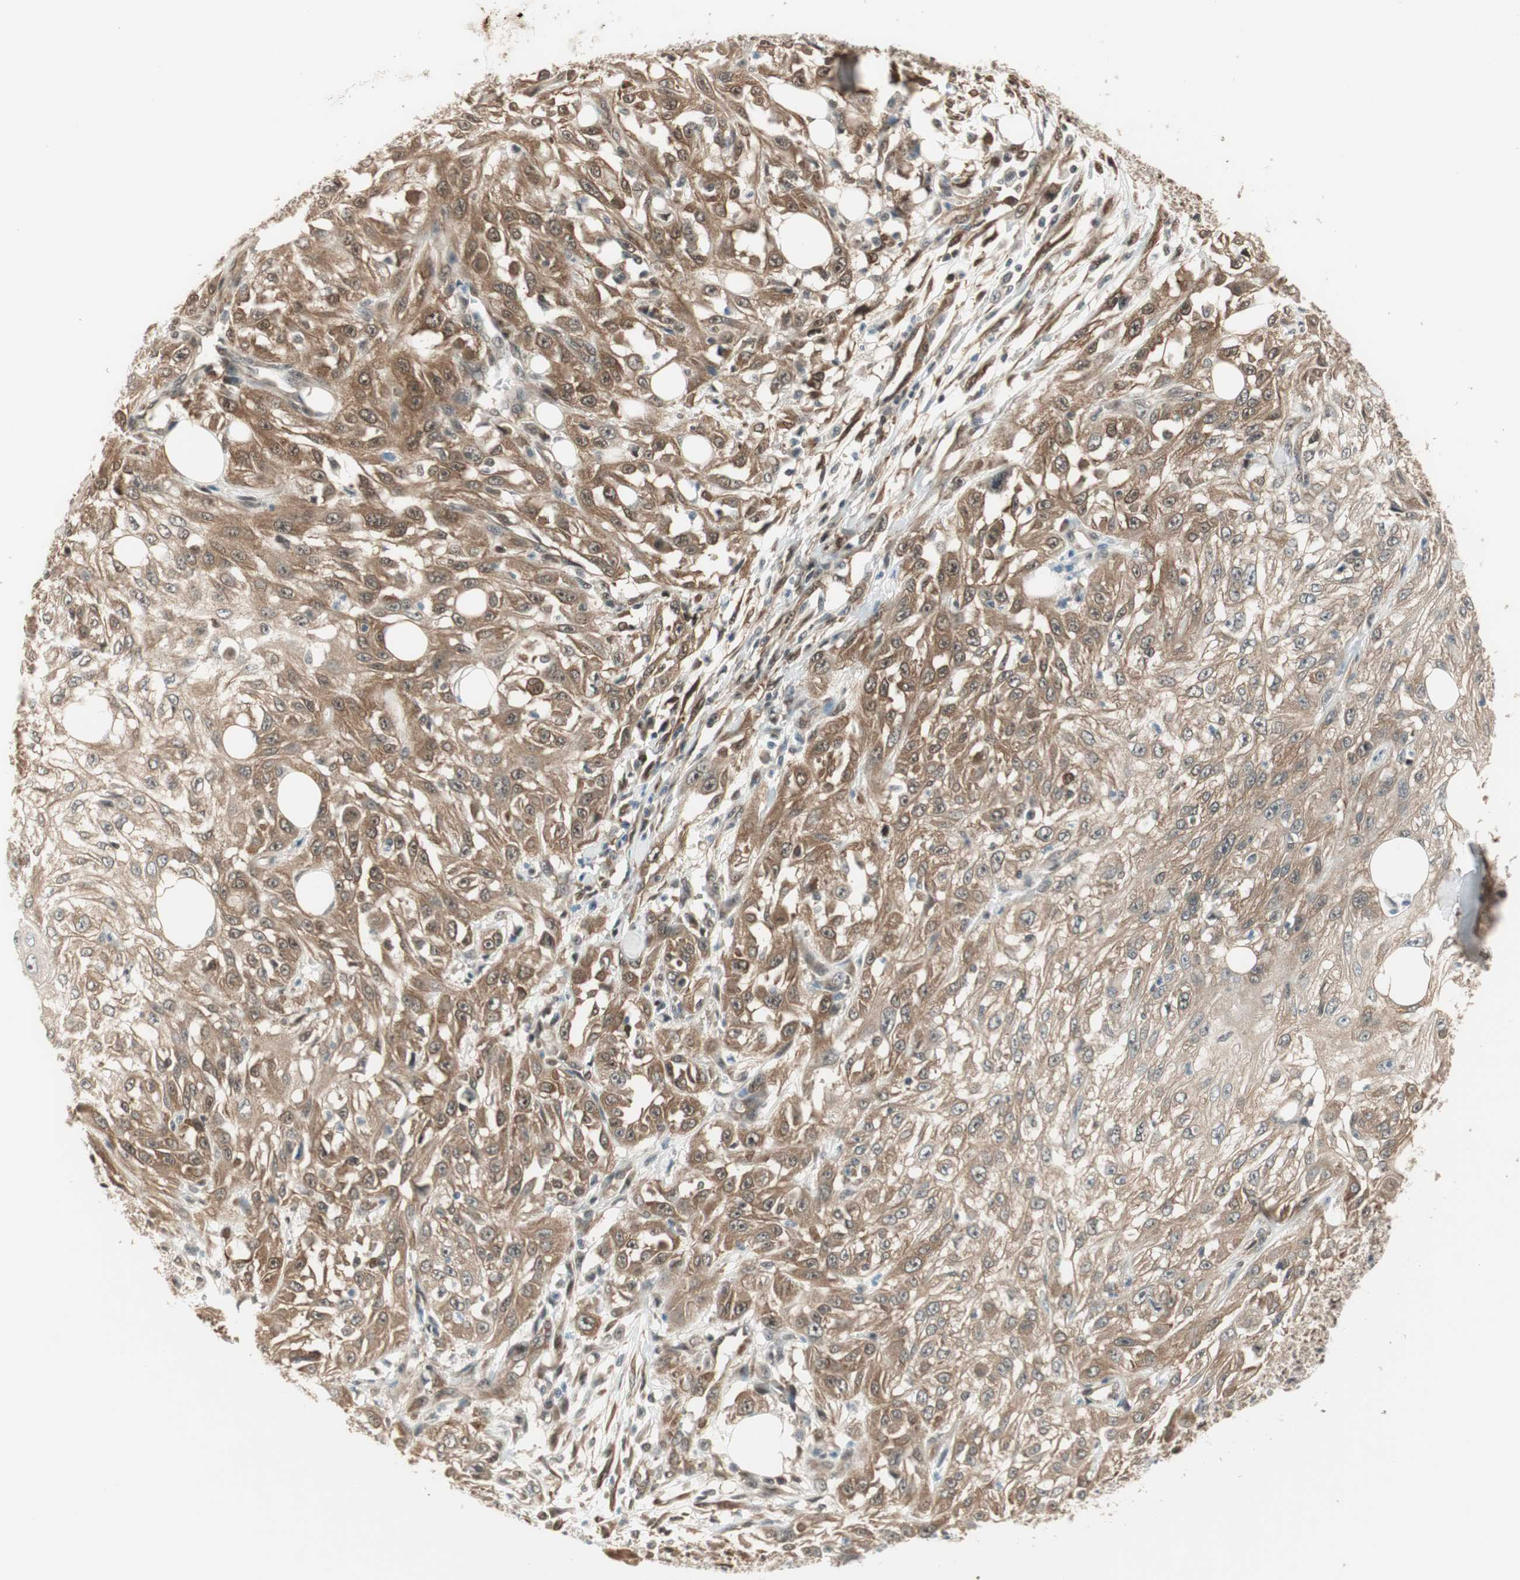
{"staining": {"intensity": "weak", "quantity": ">75%", "location": "cytoplasmic/membranous"}, "tissue": "skin cancer", "cell_type": "Tumor cells", "image_type": "cancer", "snomed": [{"axis": "morphology", "description": "Squamous cell carcinoma, NOS"}, {"axis": "topography", "description": "Skin"}], "caption": "Skin cancer stained for a protein displays weak cytoplasmic/membranous positivity in tumor cells.", "gene": "IPO5", "patient": {"sex": "male", "age": 75}}